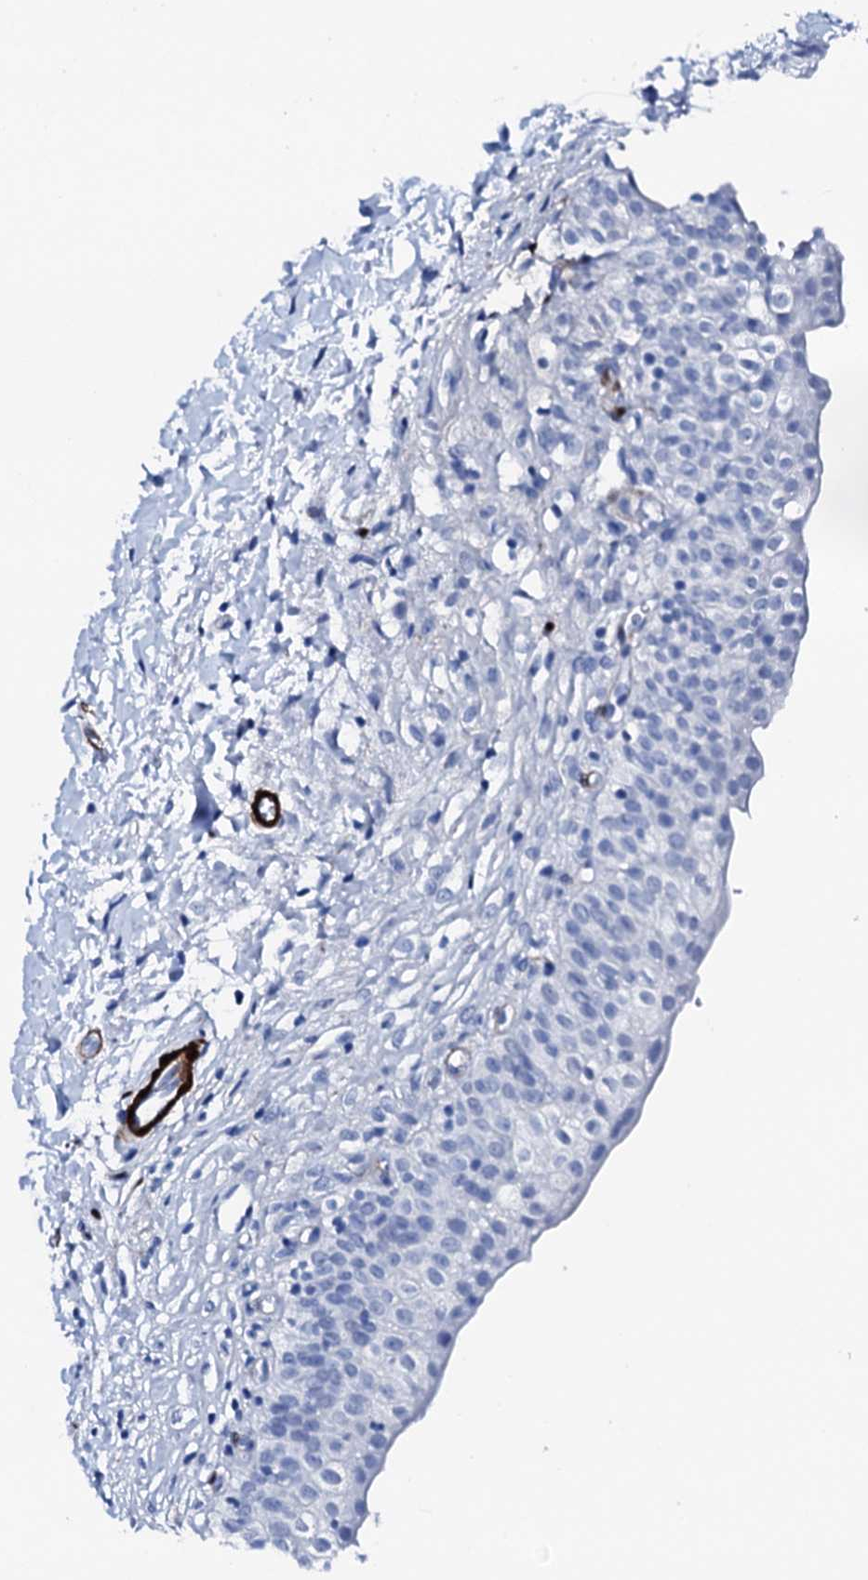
{"staining": {"intensity": "negative", "quantity": "none", "location": "none"}, "tissue": "urinary bladder", "cell_type": "Urothelial cells", "image_type": "normal", "snomed": [{"axis": "morphology", "description": "Normal tissue, NOS"}, {"axis": "topography", "description": "Urinary bladder"}], "caption": "This is an immunohistochemistry (IHC) histopathology image of benign urinary bladder. There is no expression in urothelial cells.", "gene": "NRIP2", "patient": {"sex": "male", "age": 55}}